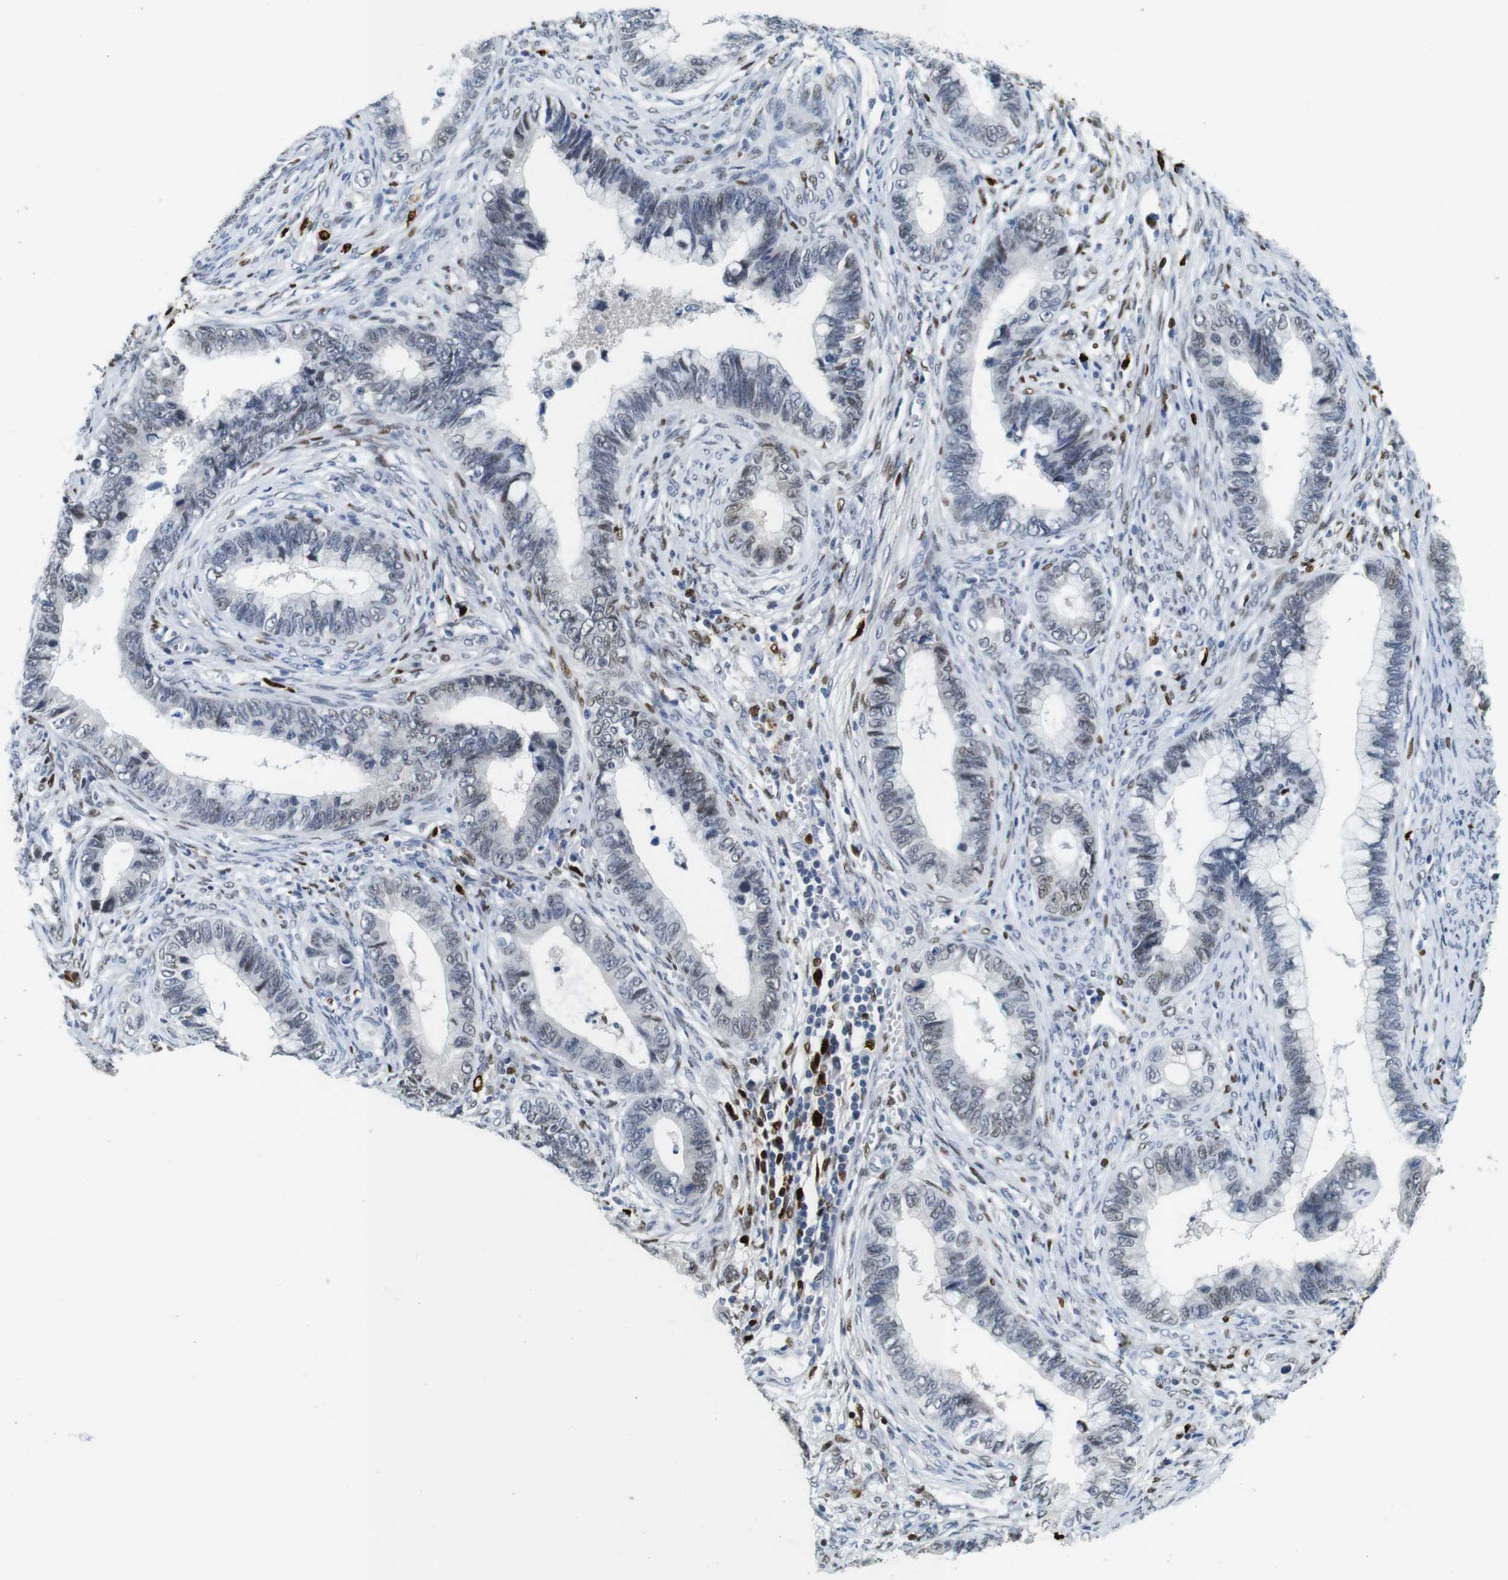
{"staining": {"intensity": "weak", "quantity": "<25%", "location": "nuclear"}, "tissue": "cervical cancer", "cell_type": "Tumor cells", "image_type": "cancer", "snomed": [{"axis": "morphology", "description": "Adenocarcinoma, NOS"}, {"axis": "topography", "description": "Cervix"}], "caption": "IHC photomicrograph of neoplastic tissue: human adenocarcinoma (cervical) stained with DAB (3,3'-diaminobenzidine) reveals no significant protein staining in tumor cells. Brightfield microscopy of IHC stained with DAB (brown) and hematoxylin (blue), captured at high magnification.", "gene": "IRF8", "patient": {"sex": "female", "age": 44}}